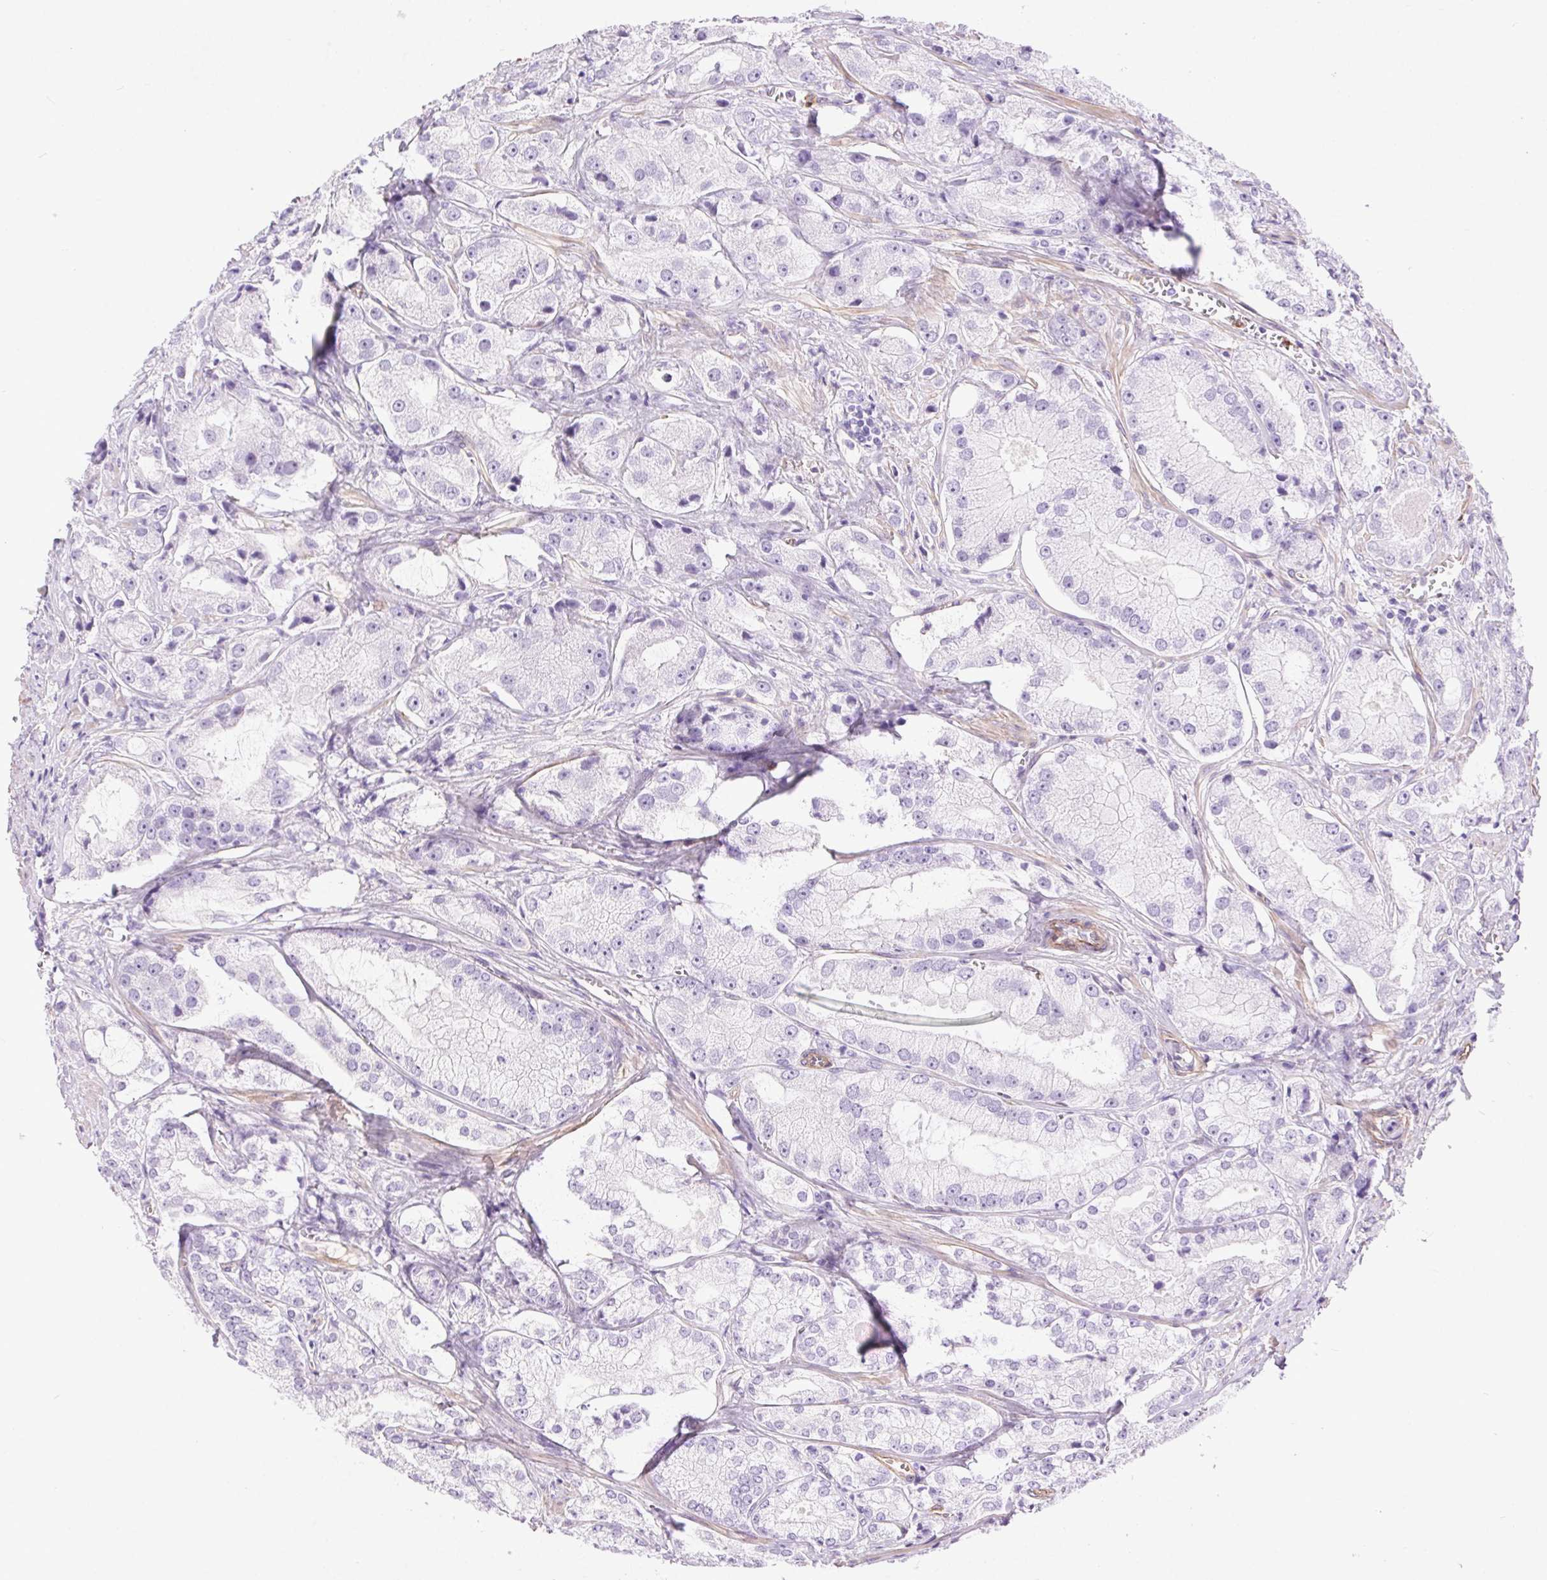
{"staining": {"intensity": "negative", "quantity": "none", "location": "none"}, "tissue": "prostate cancer", "cell_type": "Tumor cells", "image_type": "cancer", "snomed": [{"axis": "morphology", "description": "Adenocarcinoma, High grade"}, {"axis": "topography", "description": "Prostate"}], "caption": "This is a image of IHC staining of prostate high-grade adenocarcinoma, which shows no staining in tumor cells.", "gene": "SHCBP1L", "patient": {"sex": "male", "age": 64}}